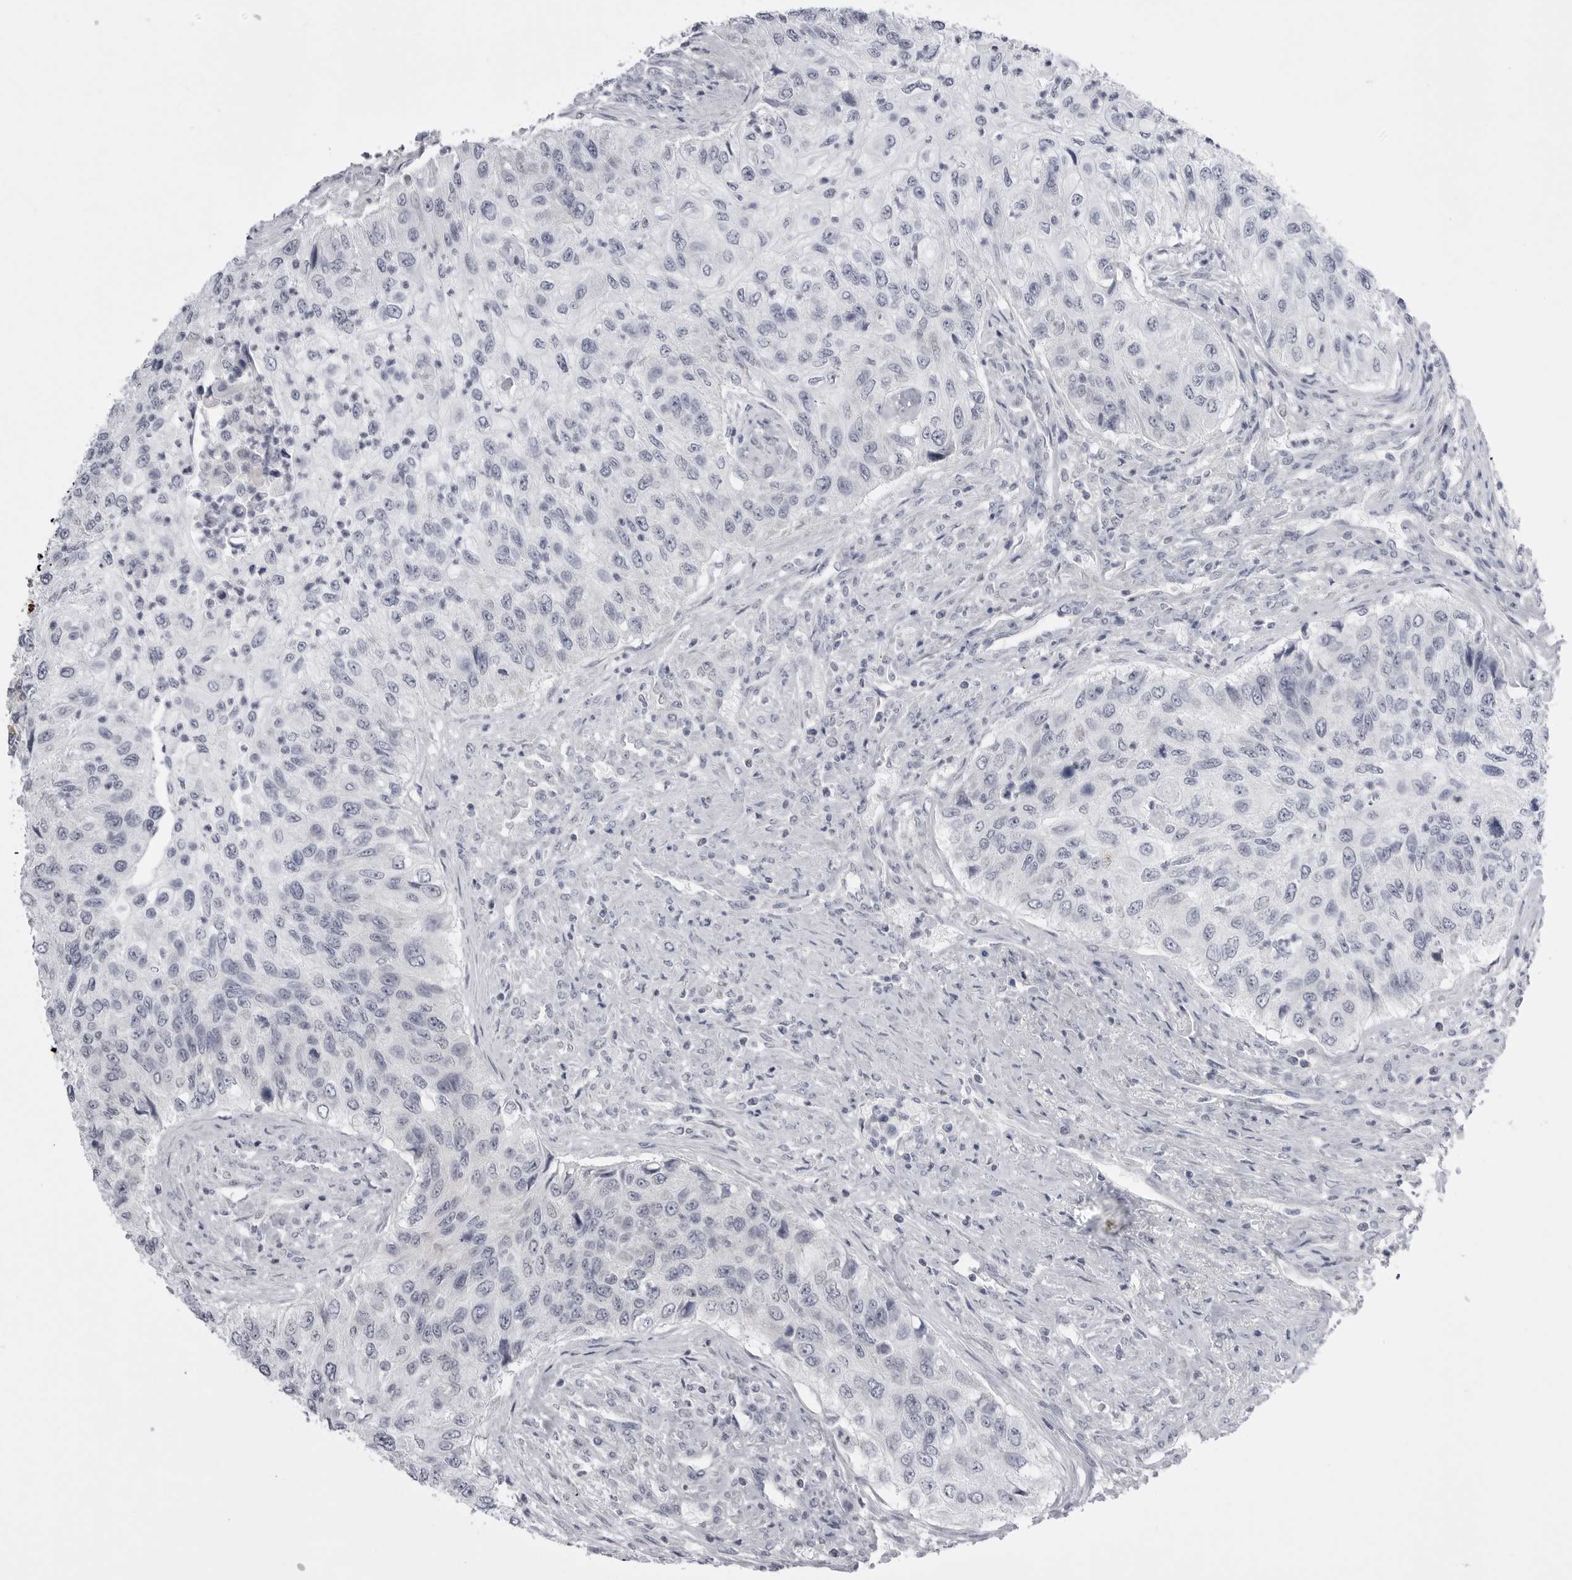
{"staining": {"intensity": "negative", "quantity": "none", "location": "none"}, "tissue": "urothelial cancer", "cell_type": "Tumor cells", "image_type": "cancer", "snomed": [{"axis": "morphology", "description": "Urothelial carcinoma, High grade"}, {"axis": "topography", "description": "Urinary bladder"}], "caption": "A micrograph of urothelial cancer stained for a protein reveals no brown staining in tumor cells. (Stains: DAB IHC with hematoxylin counter stain, Microscopy: brightfield microscopy at high magnification).", "gene": "TUFM", "patient": {"sex": "female", "age": 60}}